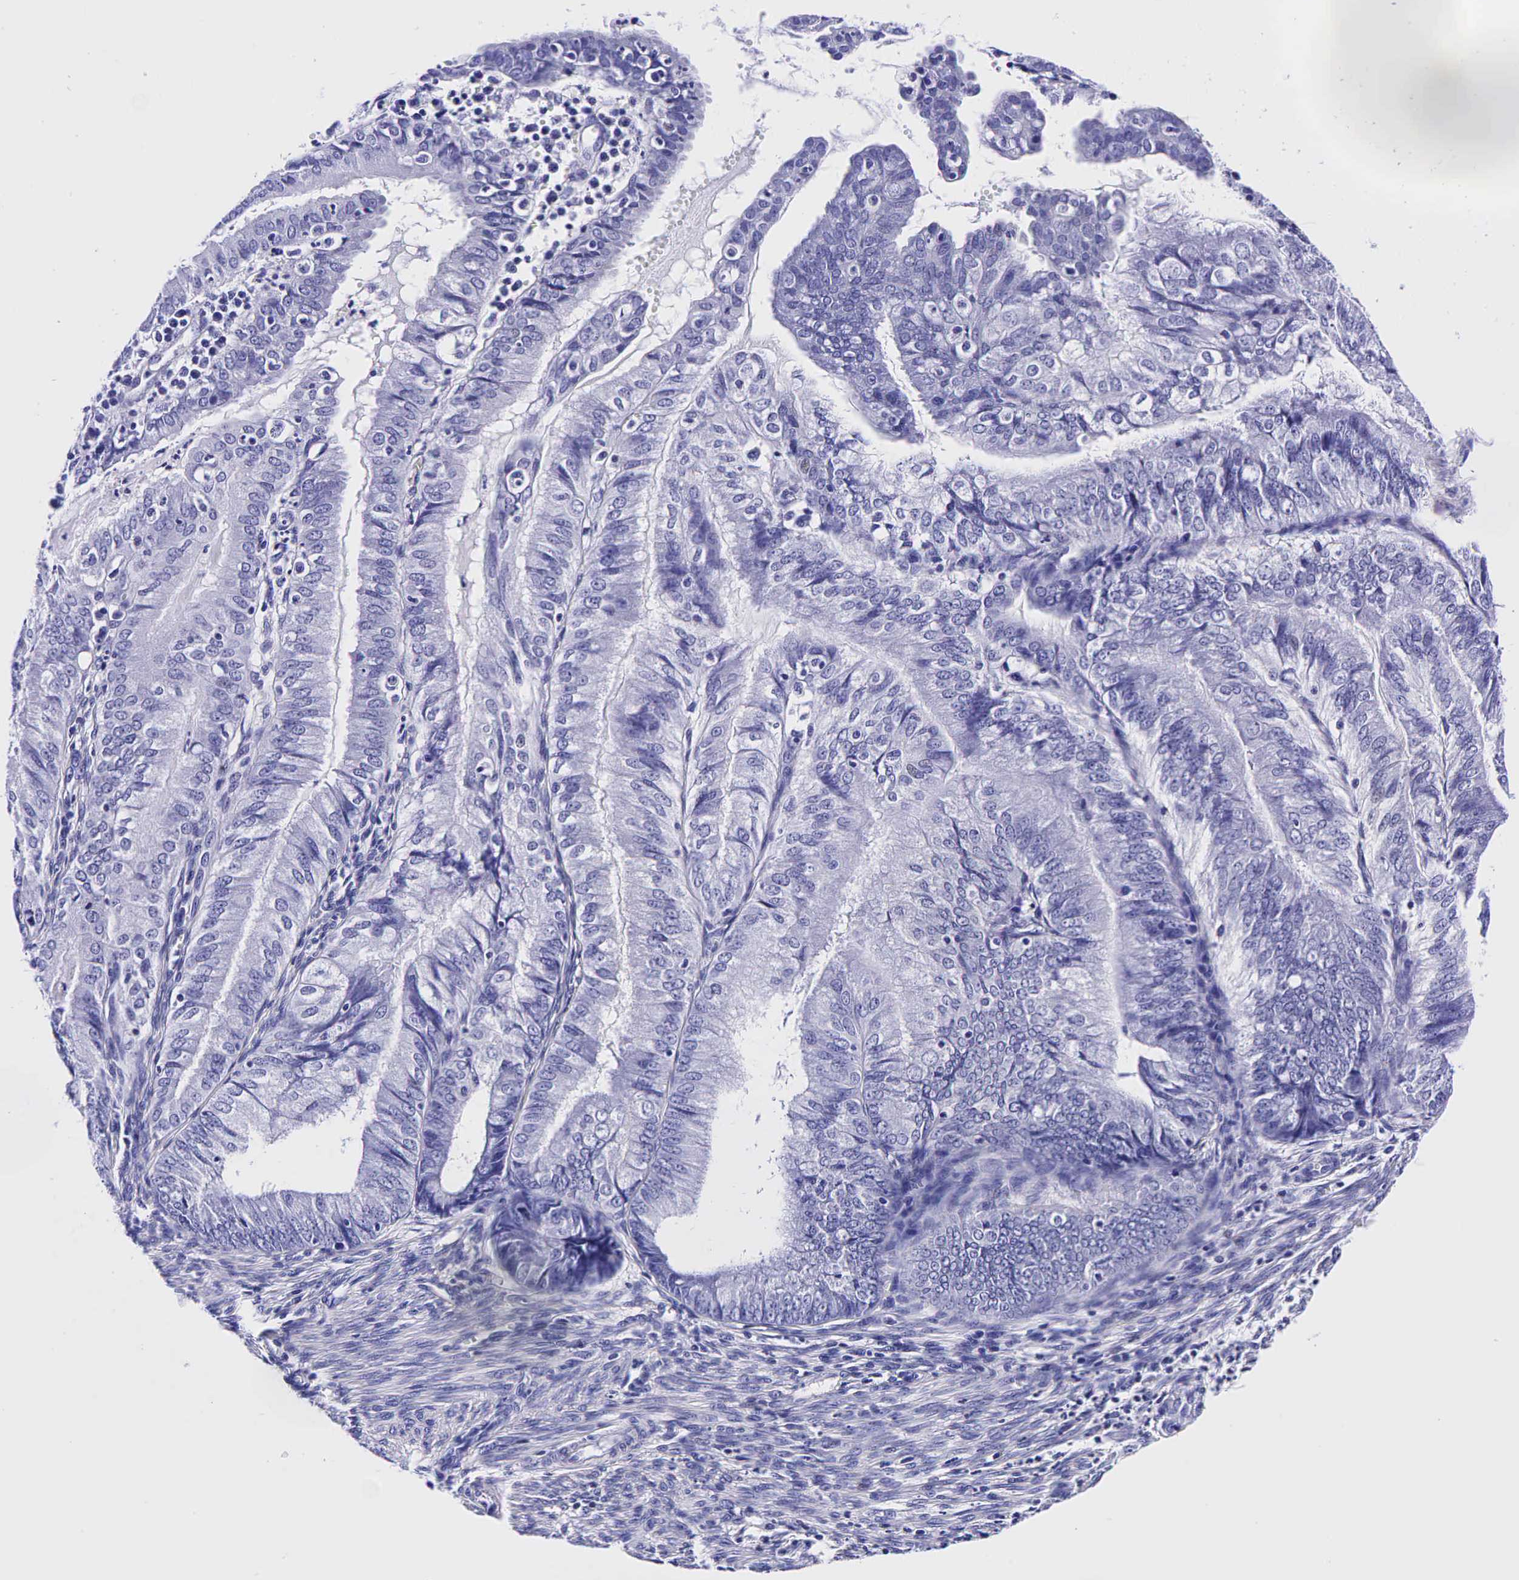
{"staining": {"intensity": "negative", "quantity": "none", "location": "none"}, "tissue": "endometrial cancer", "cell_type": "Tumor cells", "image_type": "cancer", "snomed": [{"axis": "morphology", "description": "Adenocarcinoma, NOS"}, {"axis": "topography", "description": "Endometrium"}], "caption": "Immunohistochemical staining of adenocarcinoma (endometrial) shows no significant staining in tumor cells. (Stains: DAB (3,3'-diaminobenzidine) immunohistochemistry with hematoxylin counter stain, Microscopy: brightfield microscopy at high magnification).", "gene": "GCG", "patient": {"sex": "female", "age": 66}}